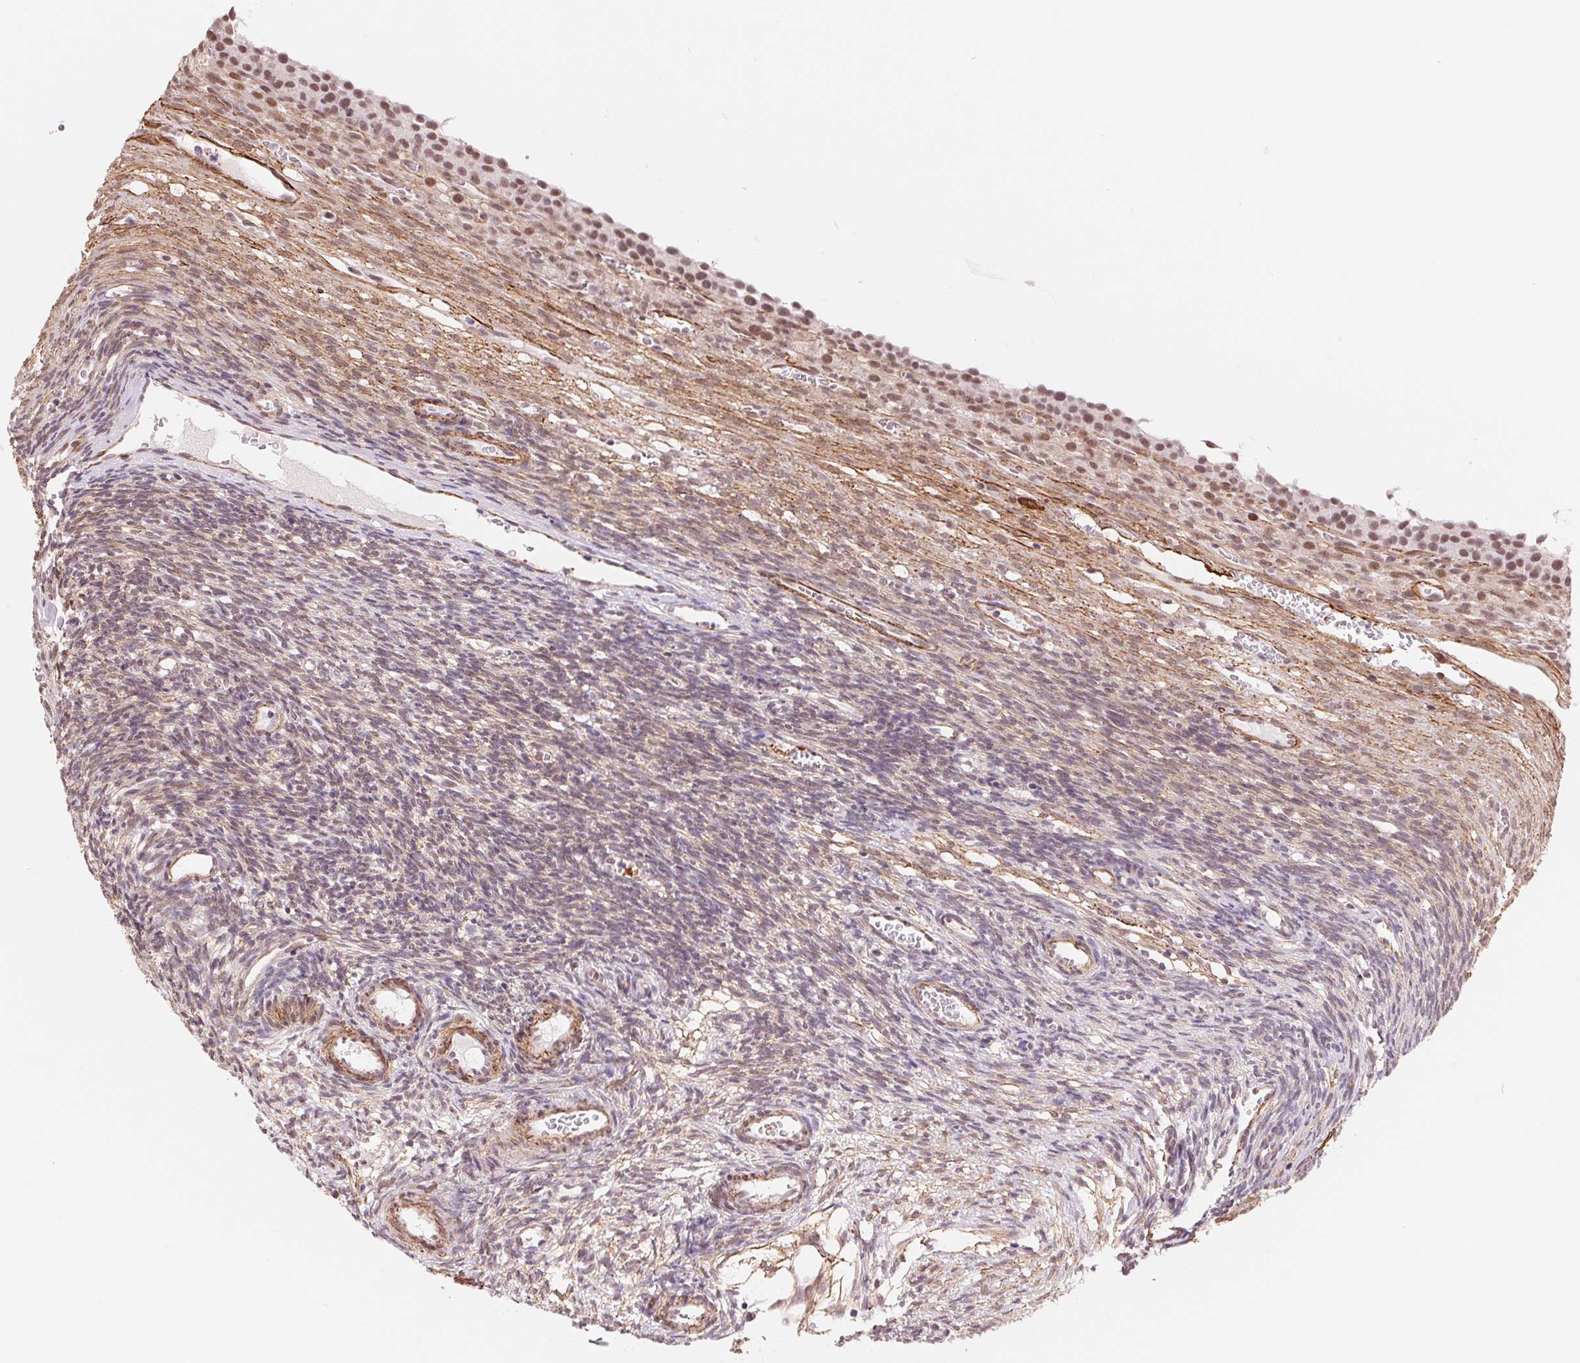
{"staining": {"intensity": "moderate", "quantity": ">75%", "location": "nuclear"}, "tissue": "ovary", "cell_type": "Follicle cells", "image_type": "normal", "snomed": [{"axis": "morphology", "description": "Normal tissue, NOS"}, {"axis": "topography", "description": "Ovary"}], "caption": "A micrograph of ovary stained for a protein displays moderate nuclear brown staining in follicle cells.", "gene": "BCAT1", "patient": {"sex": "female", "age": 34}}